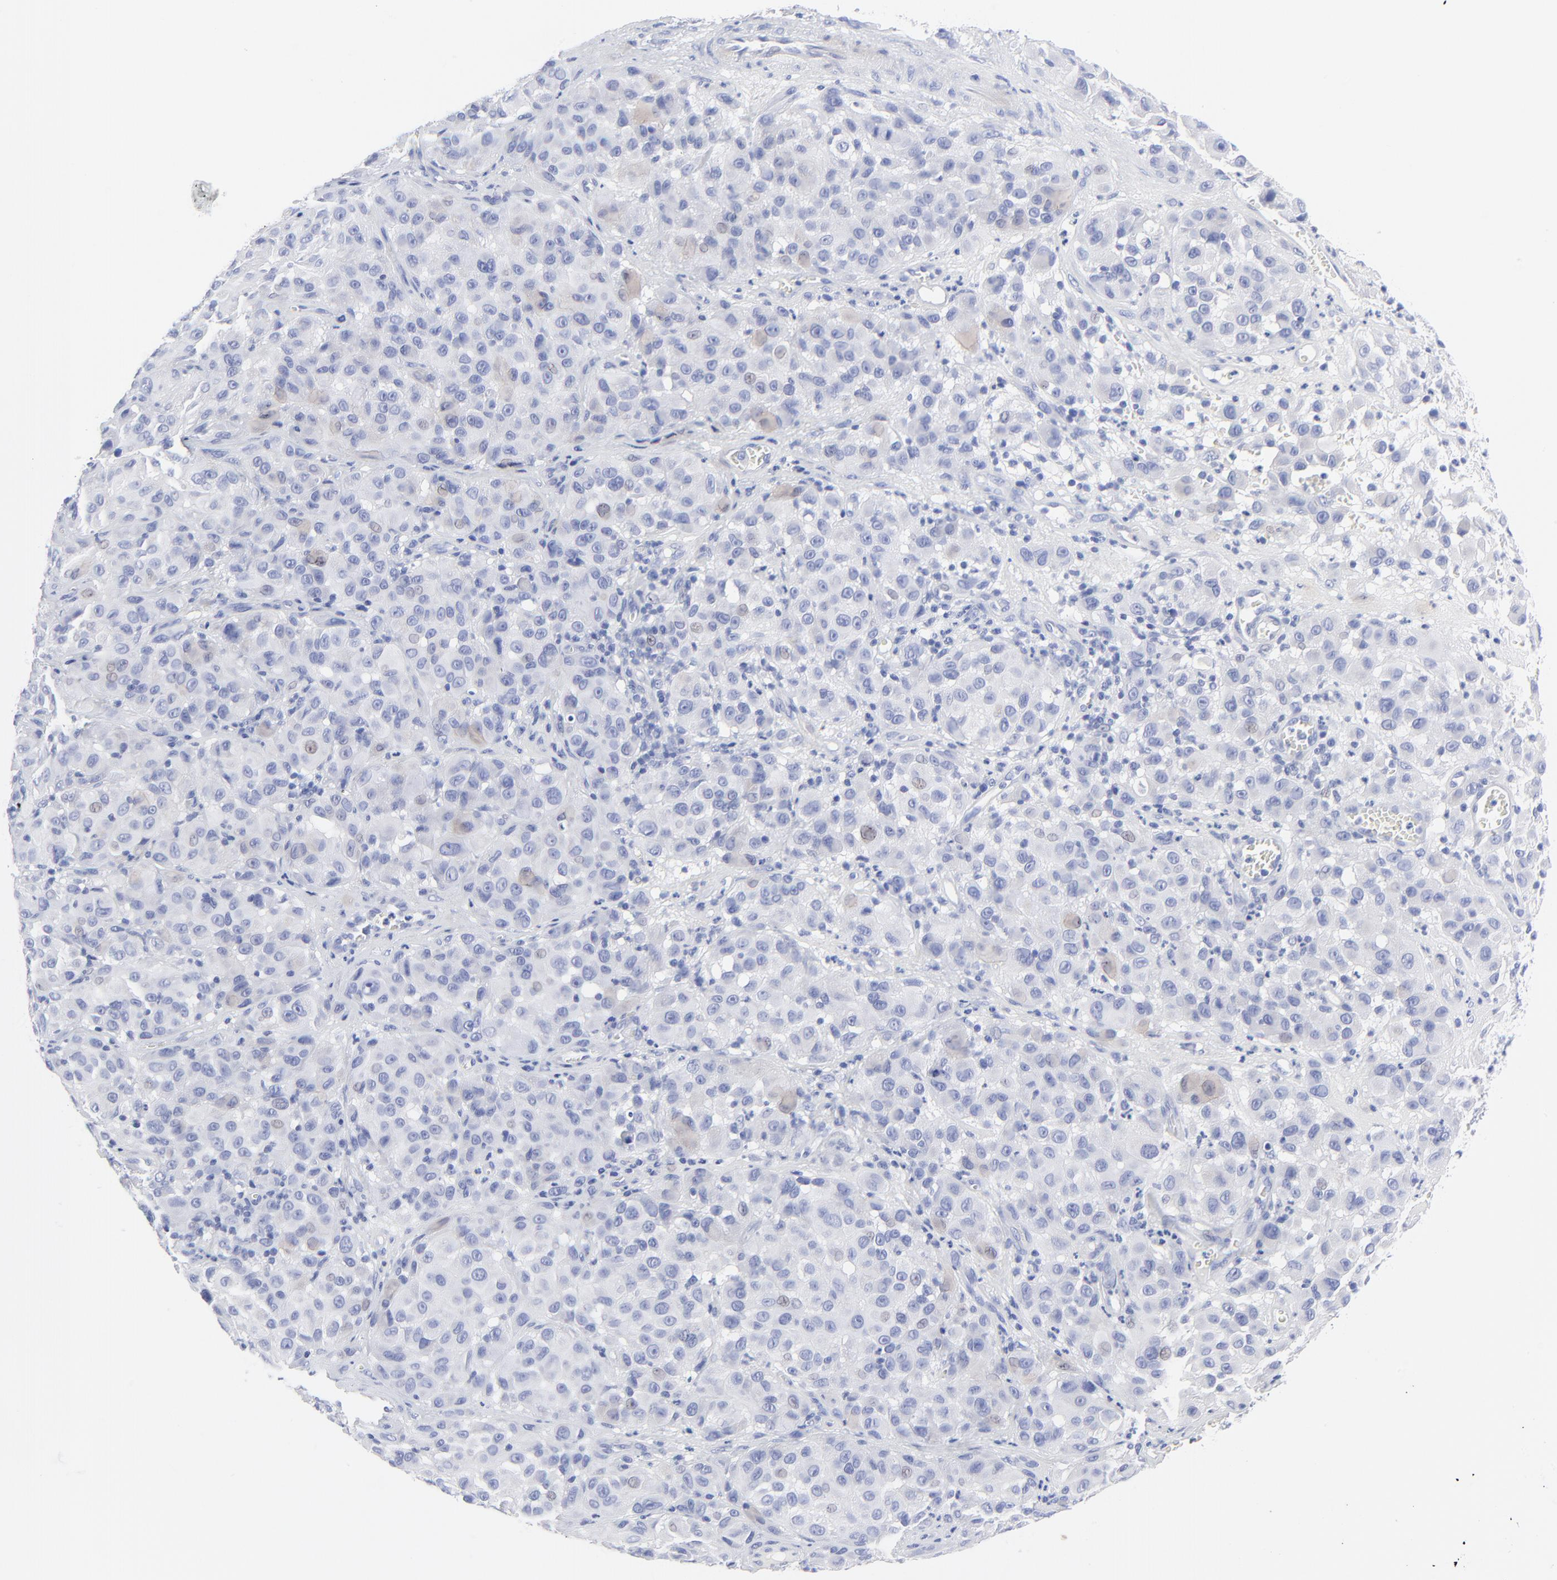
{"staining": {"intensity": "weak", "quantity": "<25%", "location": "cytoplasmic/membranous"}, "tissue": "melanoma", "cell_type": "Tumor cells", "image_type": "cancer", "snomed": [{"axis": "morphology", "description": "Malignant melanoma, NOS"}, {"axis": "topography", "description": "Skin"}], "caption": "This is an immunohistochemistry photomicrograph of human malignant melanoma. There is no positivity in tumor cells.", "gene": "PSD3", "patient": {"sex": "female", "age": 21}}